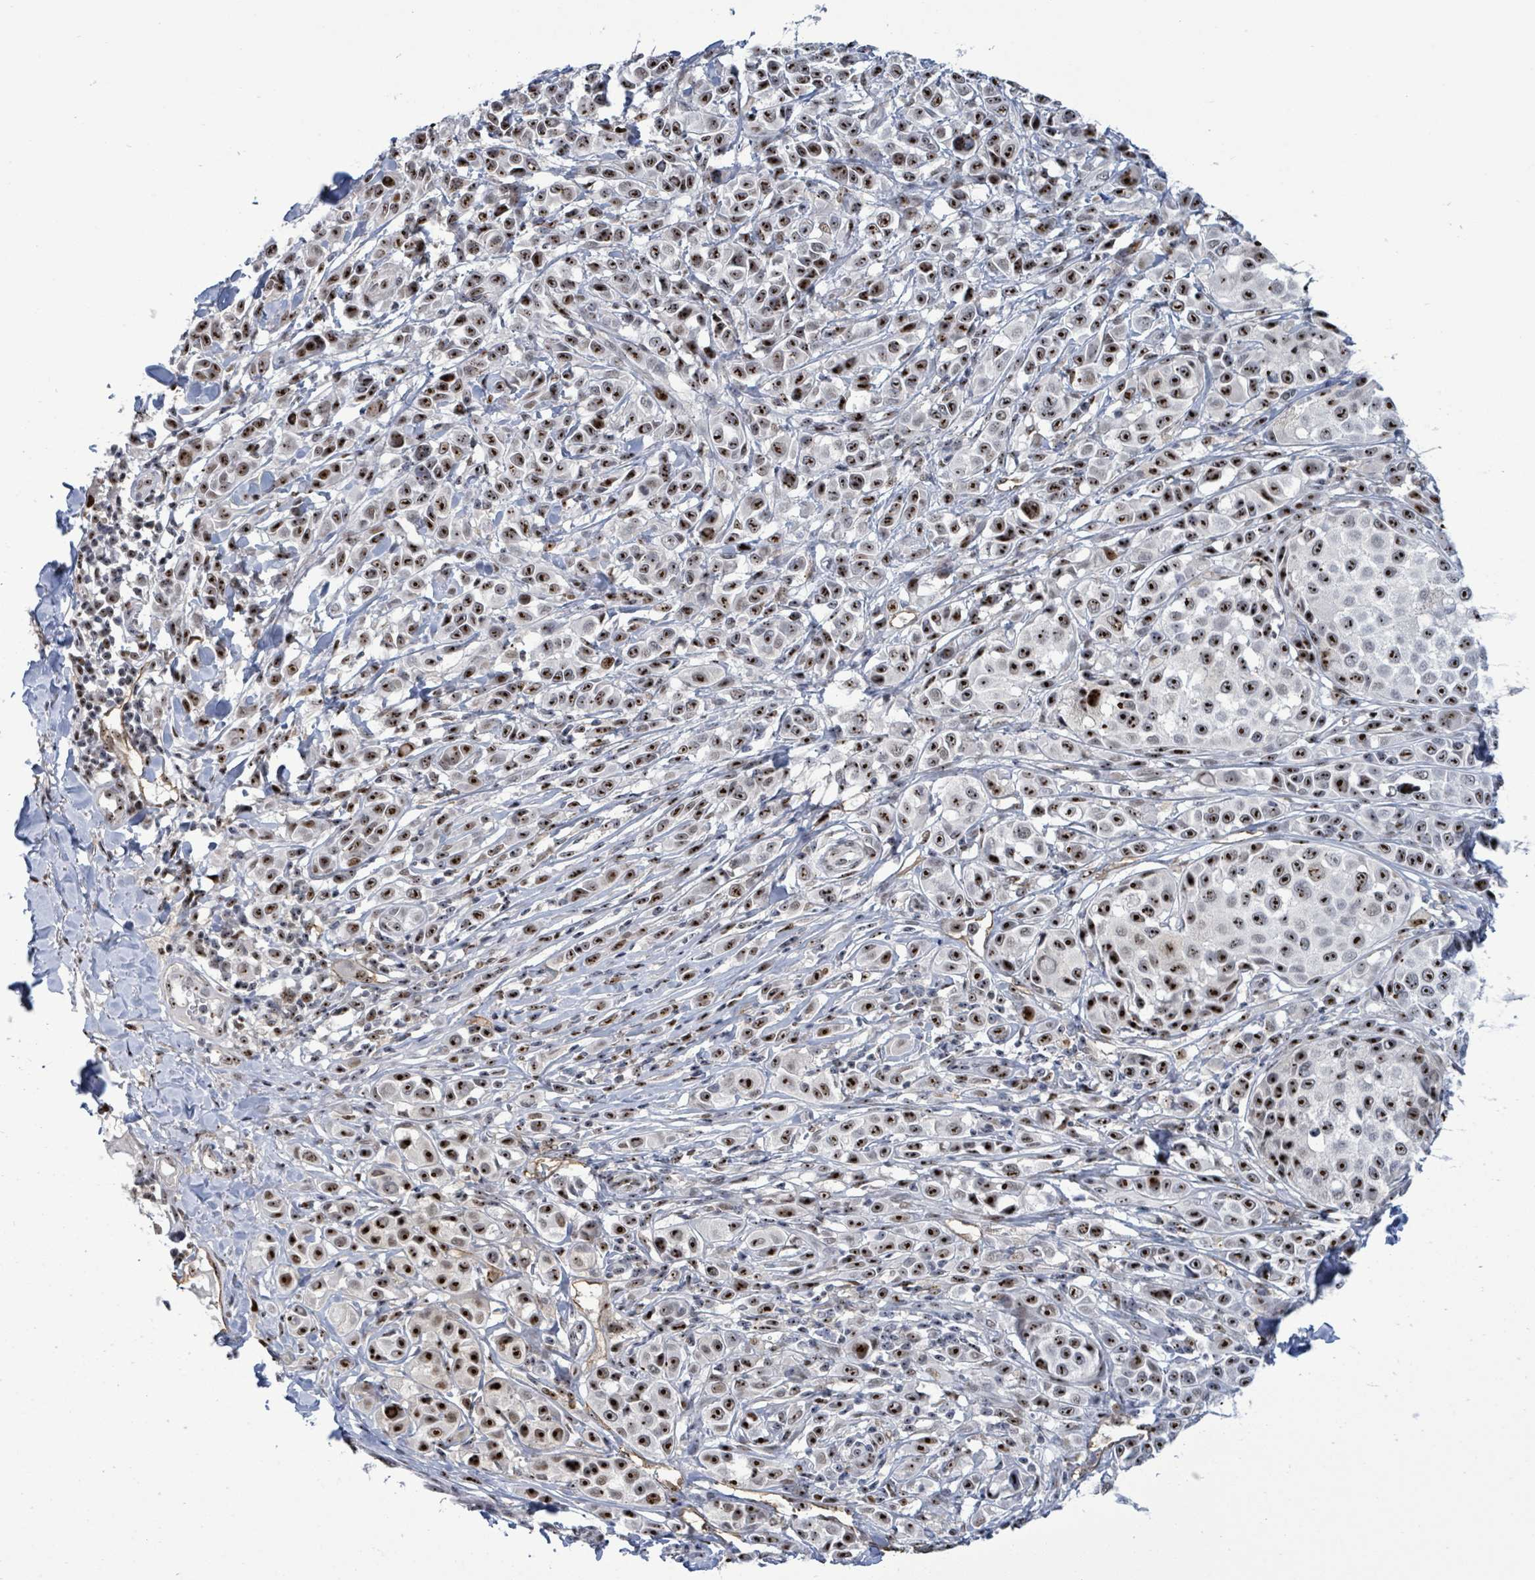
{"staining": {"intensity": "strong", "quantity": ">75%", "location": "nuclear"}, "tissue": "melanoma", "cell_type": "Tumor cells", "image_type": "cancer", "snomed": [{"axis": "morphology", "description": "Malignant melanoma, NOS"}, {"axis": "topography", "description": "Skin"}], "caption": "Protein staining by immunohistochemistry shows strong nuclear staining in approximately >75% of tumor cells in melanoma.", "gene": "RRN3", "patient": {"sex": "male", "age": 39}}